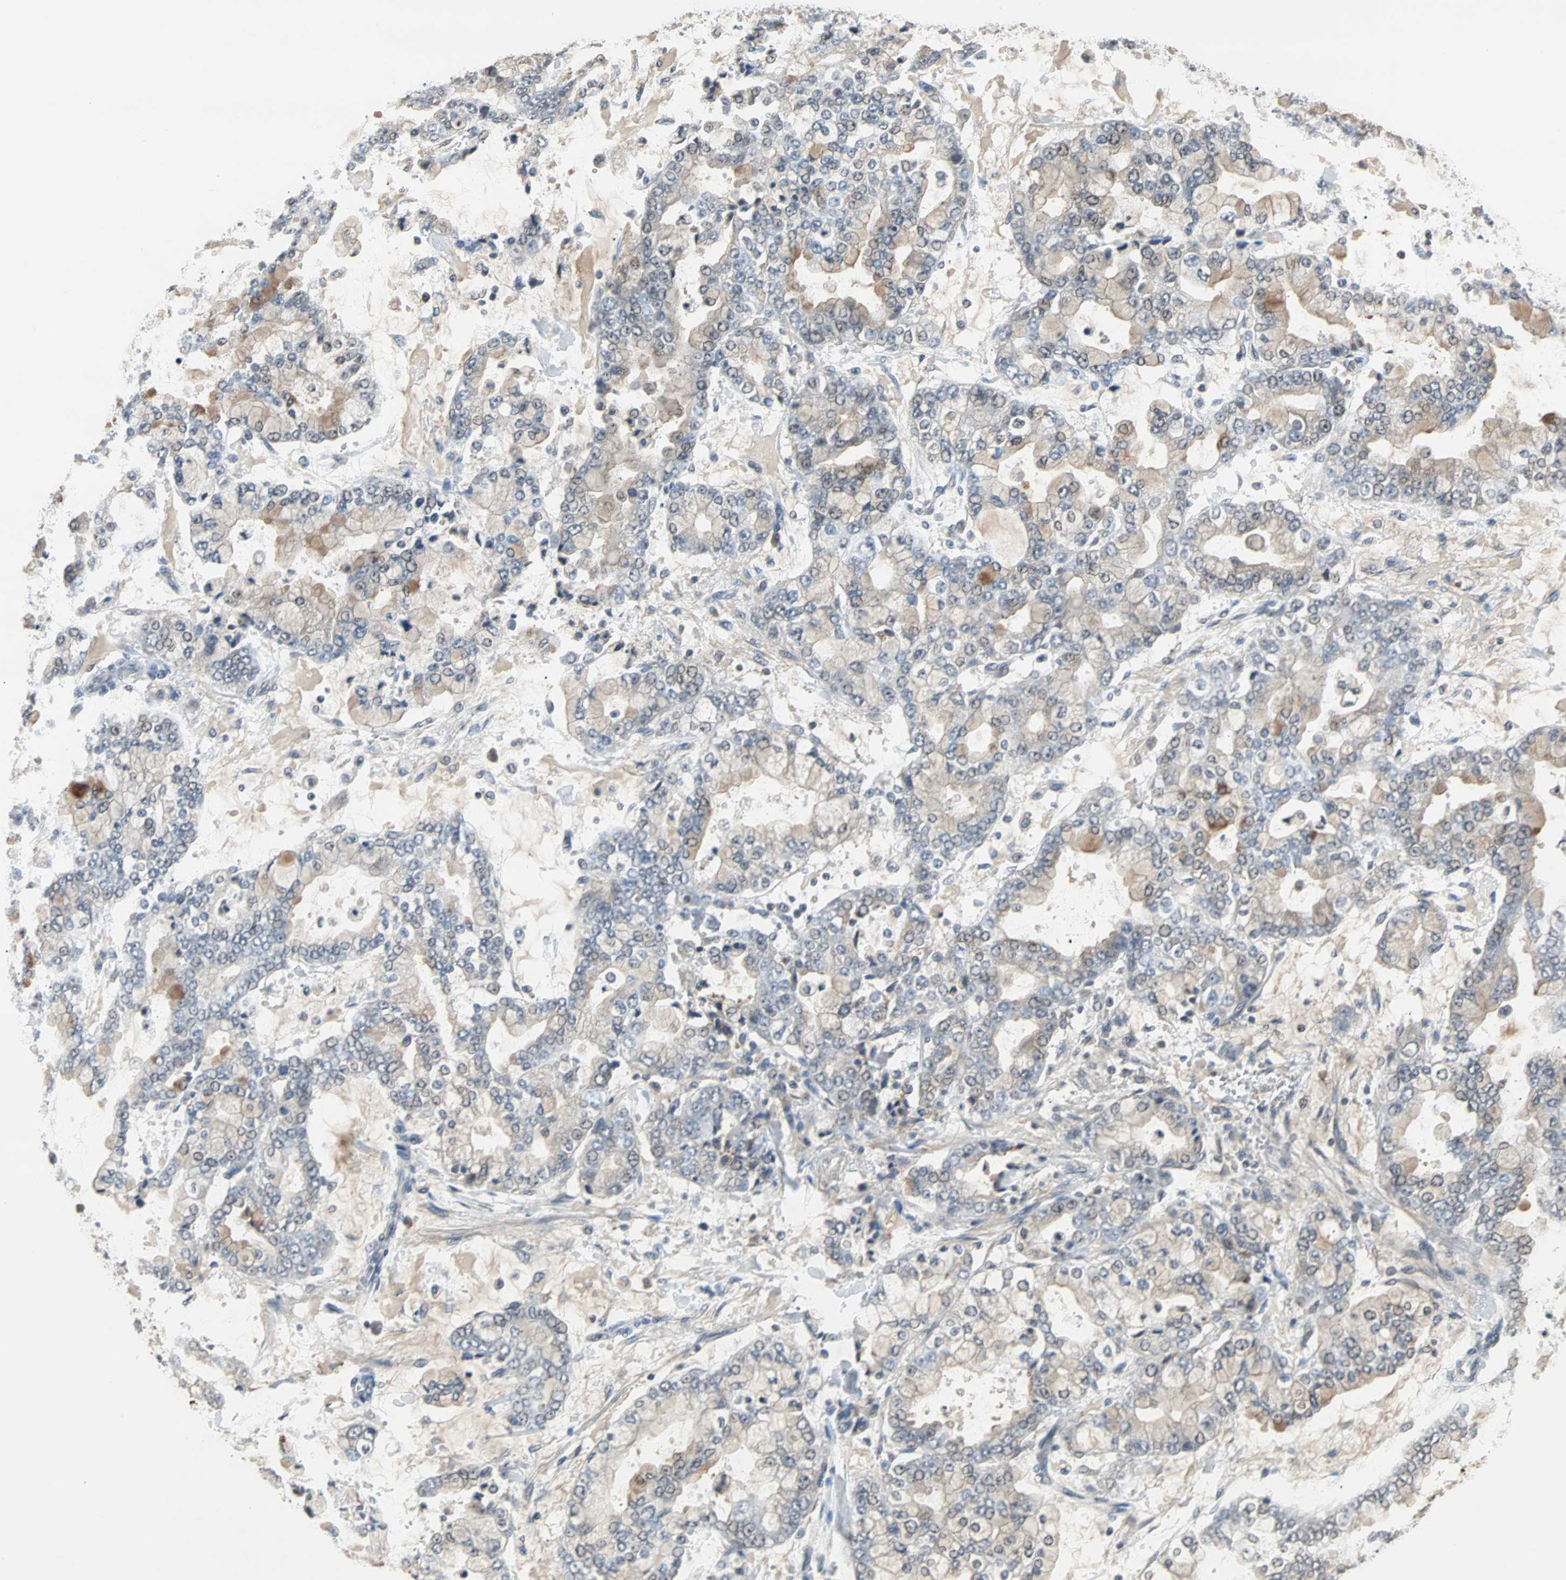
{"staining": {"intensity": "moderate", "quantity": "<25%", "location": "cytoplasmic/membranous,nuclear"}, "tissue": "stomach cancer", "cell_type": "Tumor cells", "image_type": "cancer", "snomed": [{"axis": "morphology", "description": "Adenocarcinoma, NOS"}, {"axis": "topography", "description": "Stomach"}], "caption": "Immunohistochemical staining of stomach adenocarcinoma exhibits low levels of moderate cytoplasmic/membranous and nuclear protein staining in about <25% of tumor cells.", "gene": "ABHD2", "patient": {"sex": "male", "age": 76}}